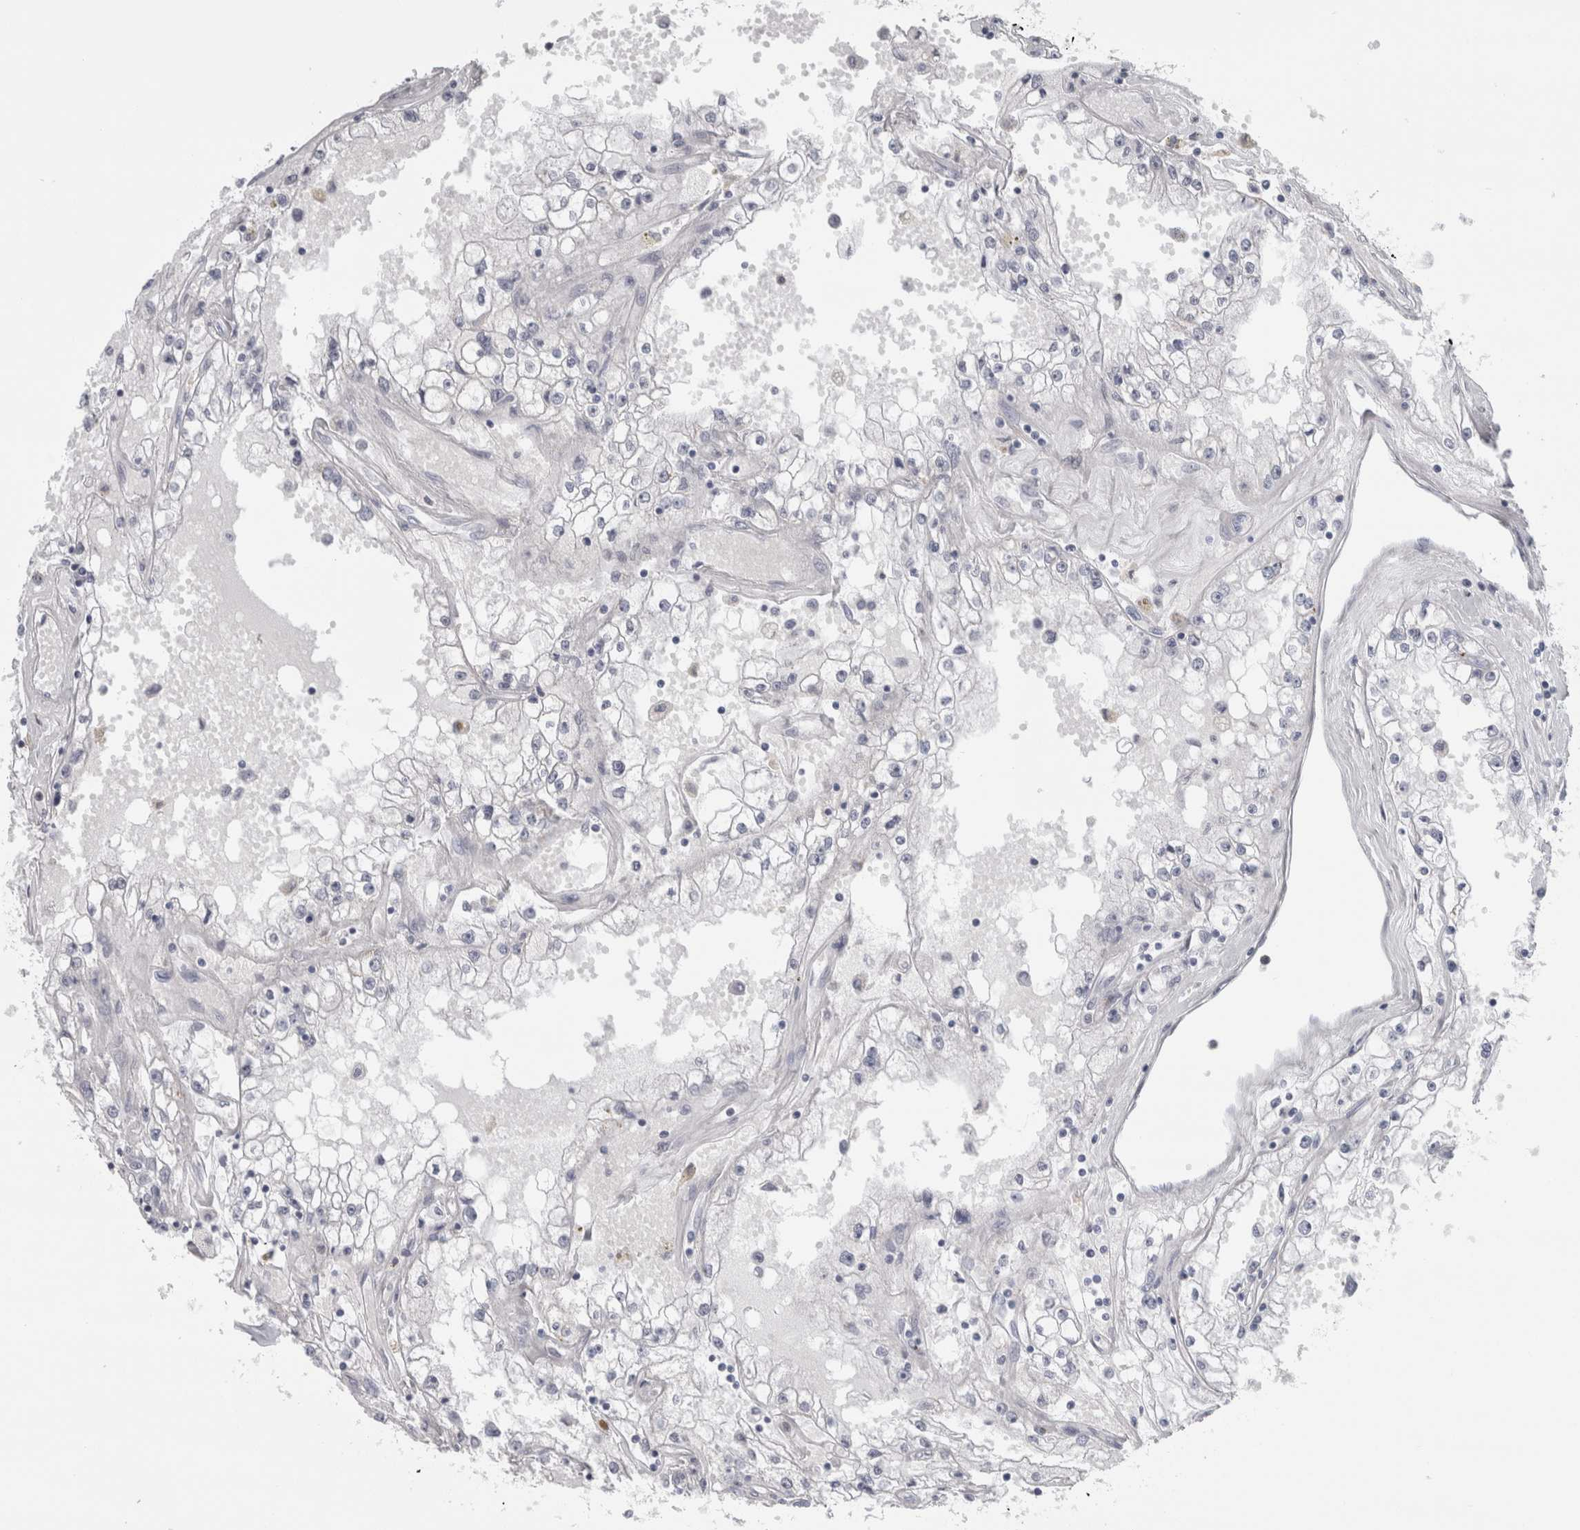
{"staining": {"intensity": "negative", "quantity": "none", "location": "none"}, "tissue": "renal cancer", "cell_type": "Tumor cells", "image_type": "cancer", "snomed": [{"axis": "morphology", "description": "Adenocarcinoma, NOS"}, {"axis": "topography", "description": "Kidney"}], "caption": "Tumor cells show no significant protein staining in renal cancer.", "gene": "PLIN1", "patient": {"sex": "male", "age": 56}}